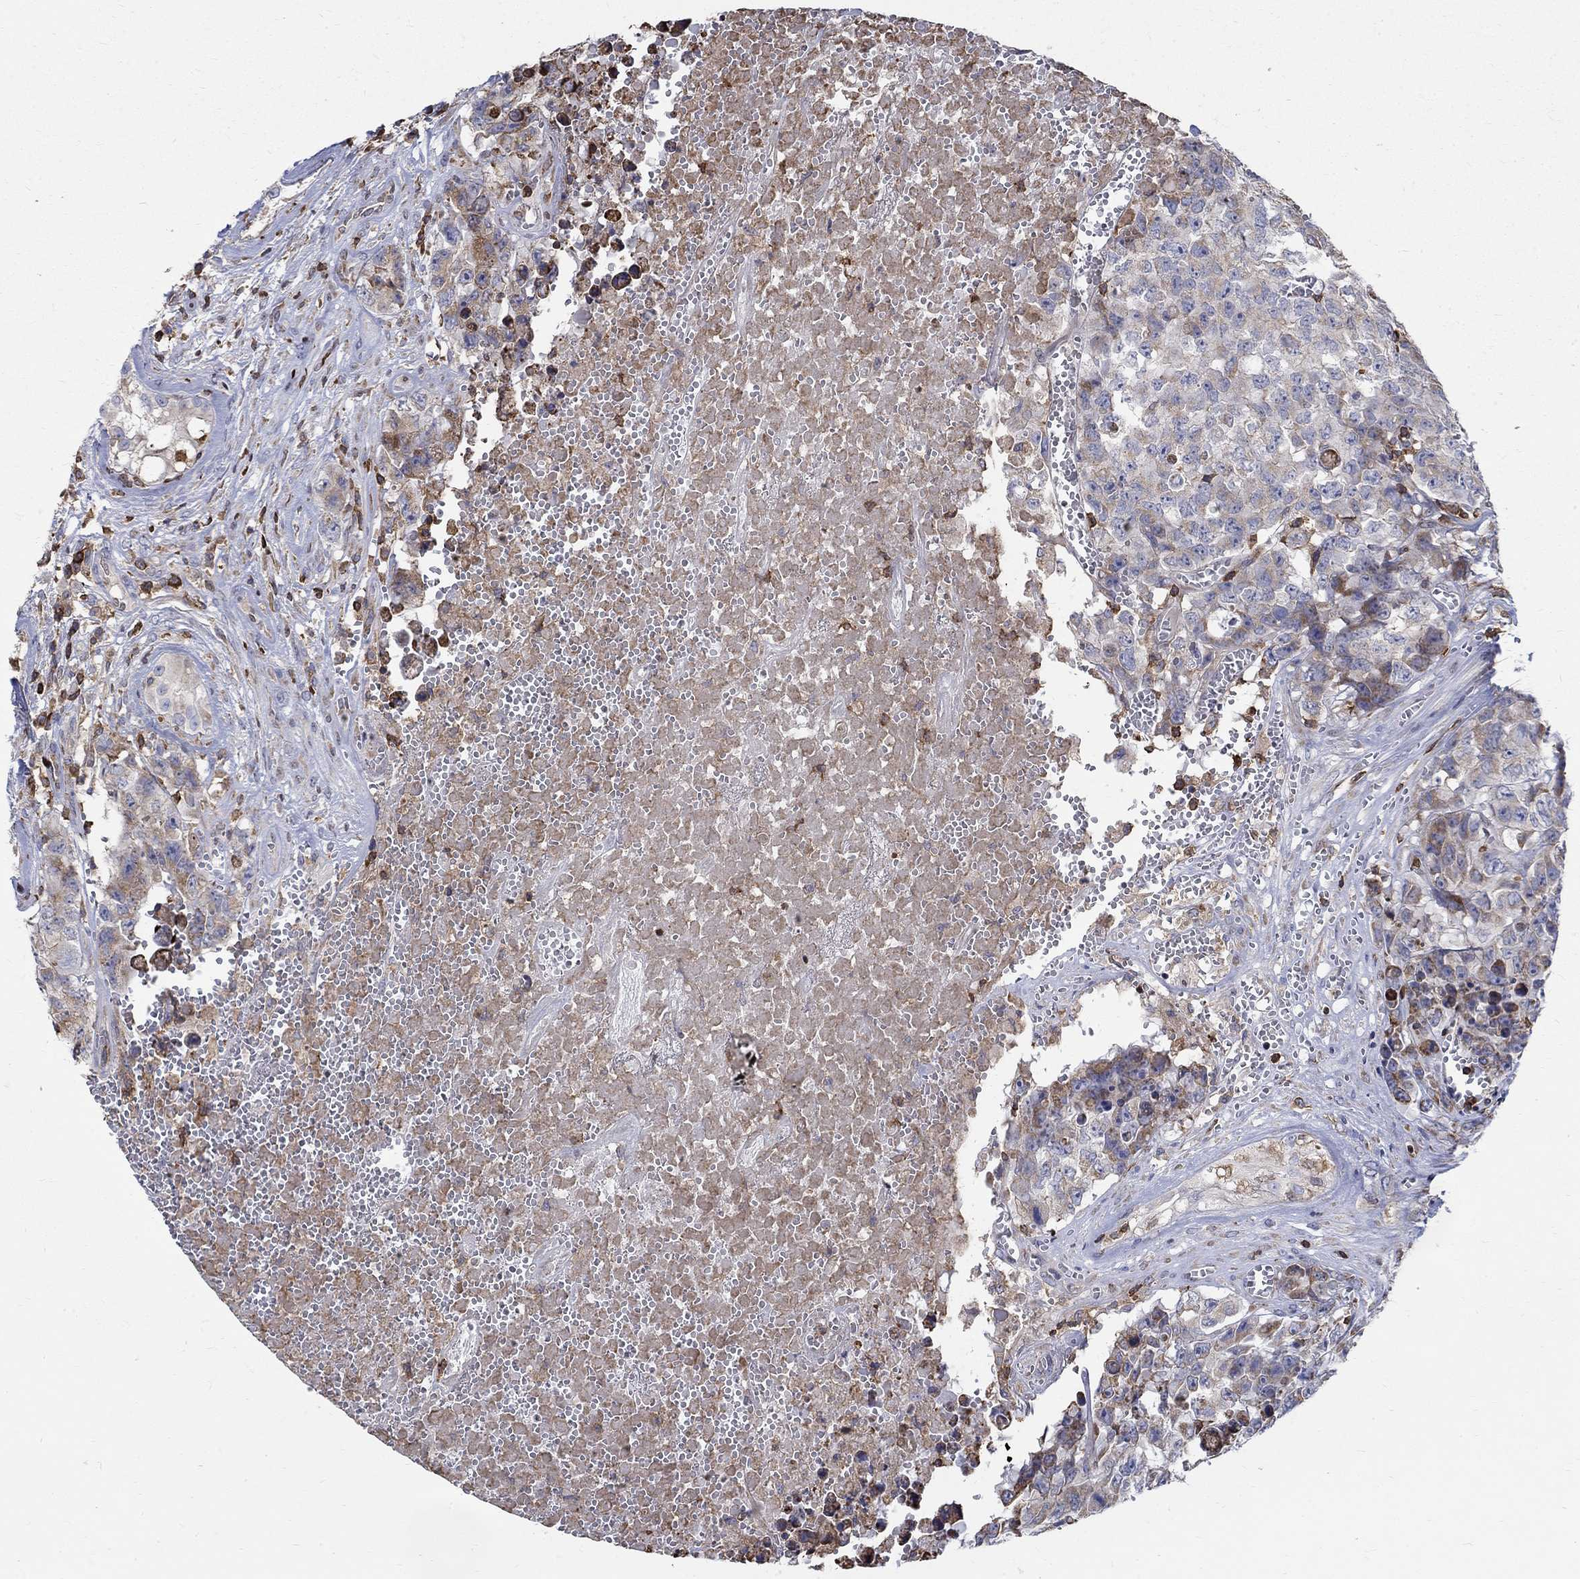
{"staining": {"intensity": "weak", "quantity": "25%-75%", "location": "cytoplasmic/membranous"}, "tissue": "testis cancer", "cell_type": "Tumor cells", "image_type": "cancer", "snomed": [{"axis": "morphology", "description": "Carcinoma, Embryonal, NOS"}, {"axis": "topography", "description": "Testis"}], "caption": "IHC micrograph of testis embryonal carcinoma stained for a protein (brown), which demonstrates low levels of weak cytoplasmic/membranous positivity in about 25%-75% of tumor cells.", "gene": "AGAP2", "patient": {"sex": "male", "age": 23}}